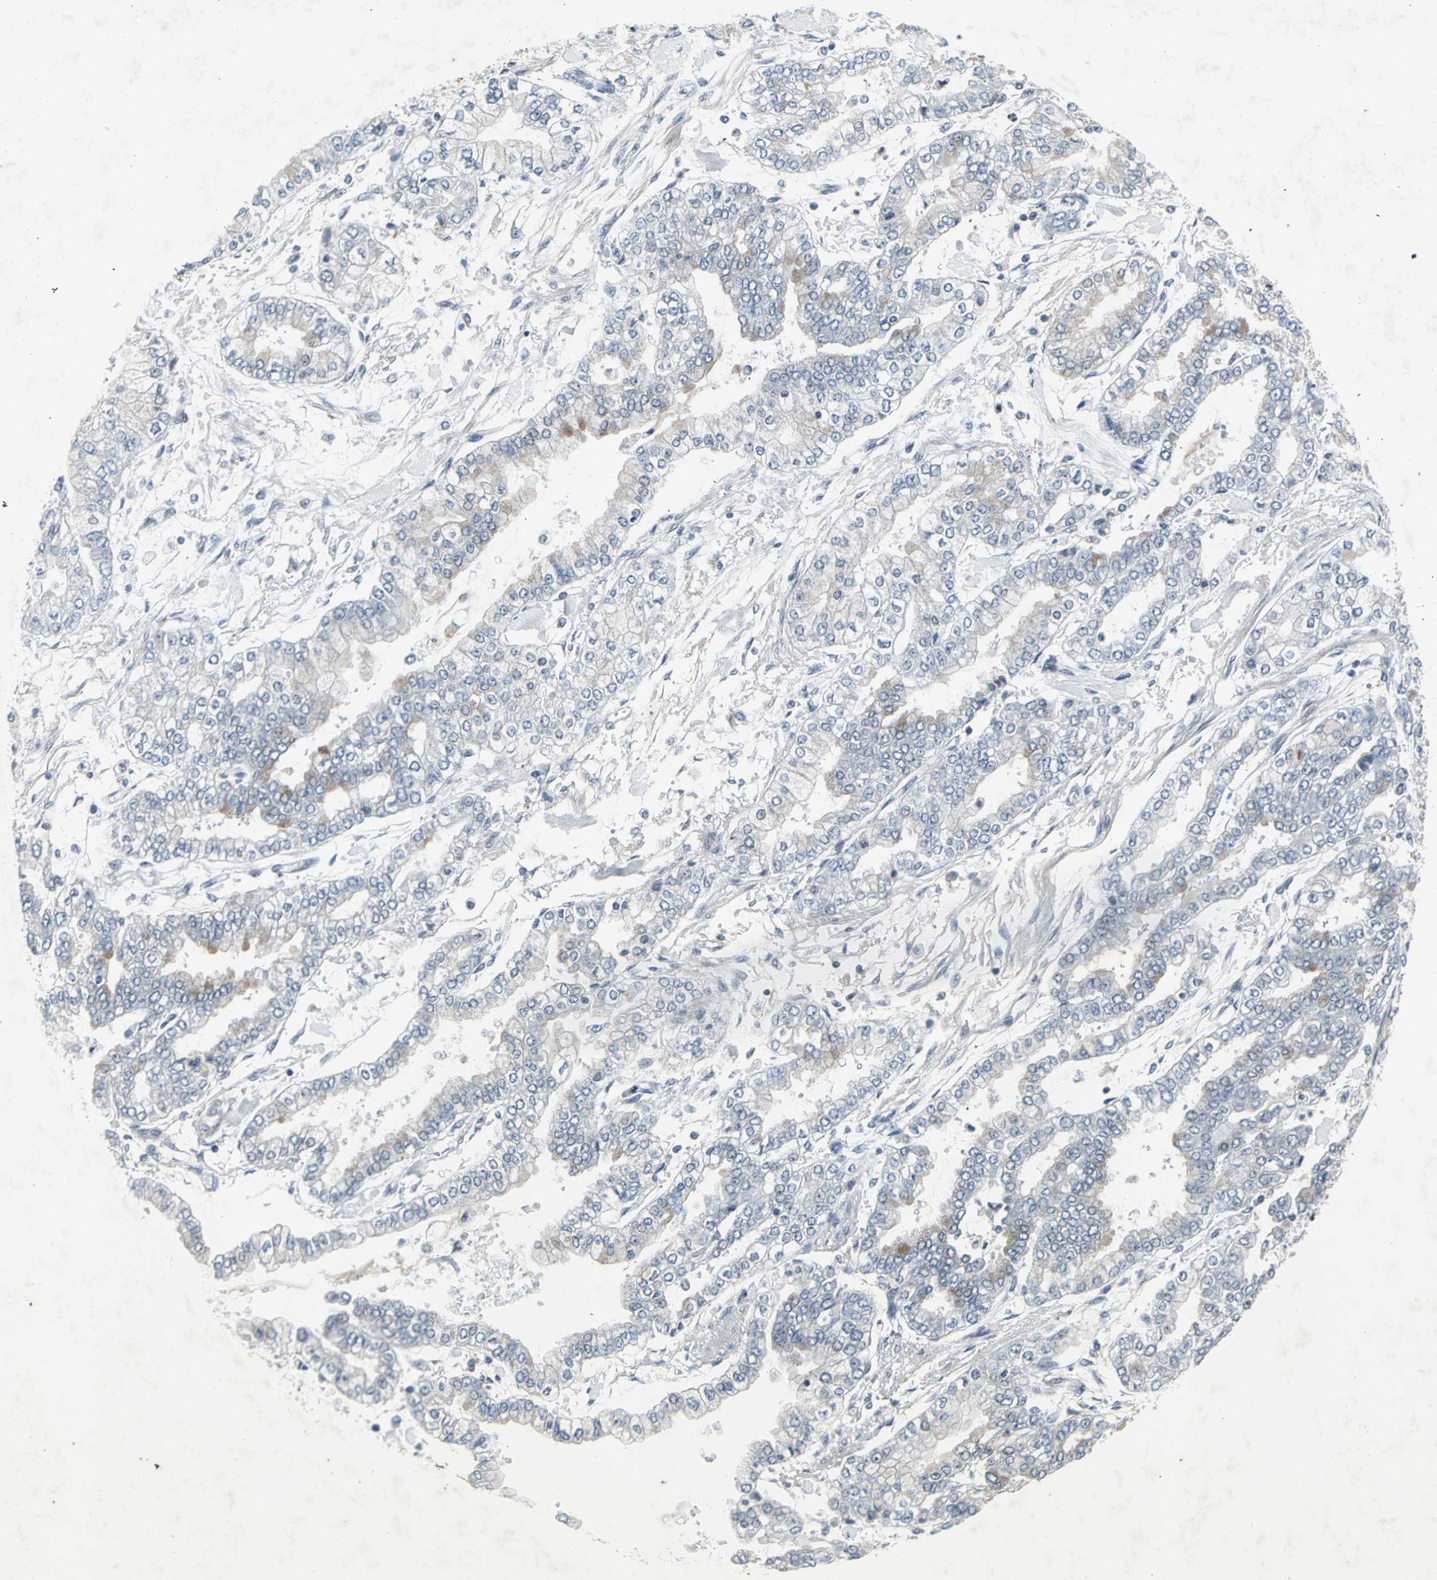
{"staining": {"intensity": "moderate", "quantity": "<25%", "location": "cytoplasmic/membranous"}, "tissue": "stomach cancer", "cell_type": "Tumor cells", "image_type": "cancer", "snomed": [{"axis": "morphology", "description": "Normal tissue, NOS"}, {"axis": "morphology", "description": "Adenocarcinoma, NOS"}, {"axis": "topography", "description": "Stomach, upper"}, {"axis": "topography", "description": "Stomach"}], "caption": "Immunohistochemistry (IHC) micrograph of neoplastic tissue: human stomach cancer stained using immunohistochemistry reveals low levels of moderate protein expression localized specifically in the cytoplasmic/membranous of tumor cells, appearing as a cytoplasmic/membranous brown color.", "gene": "BMP4", "patient": {"sex": "male", "age": 76}}